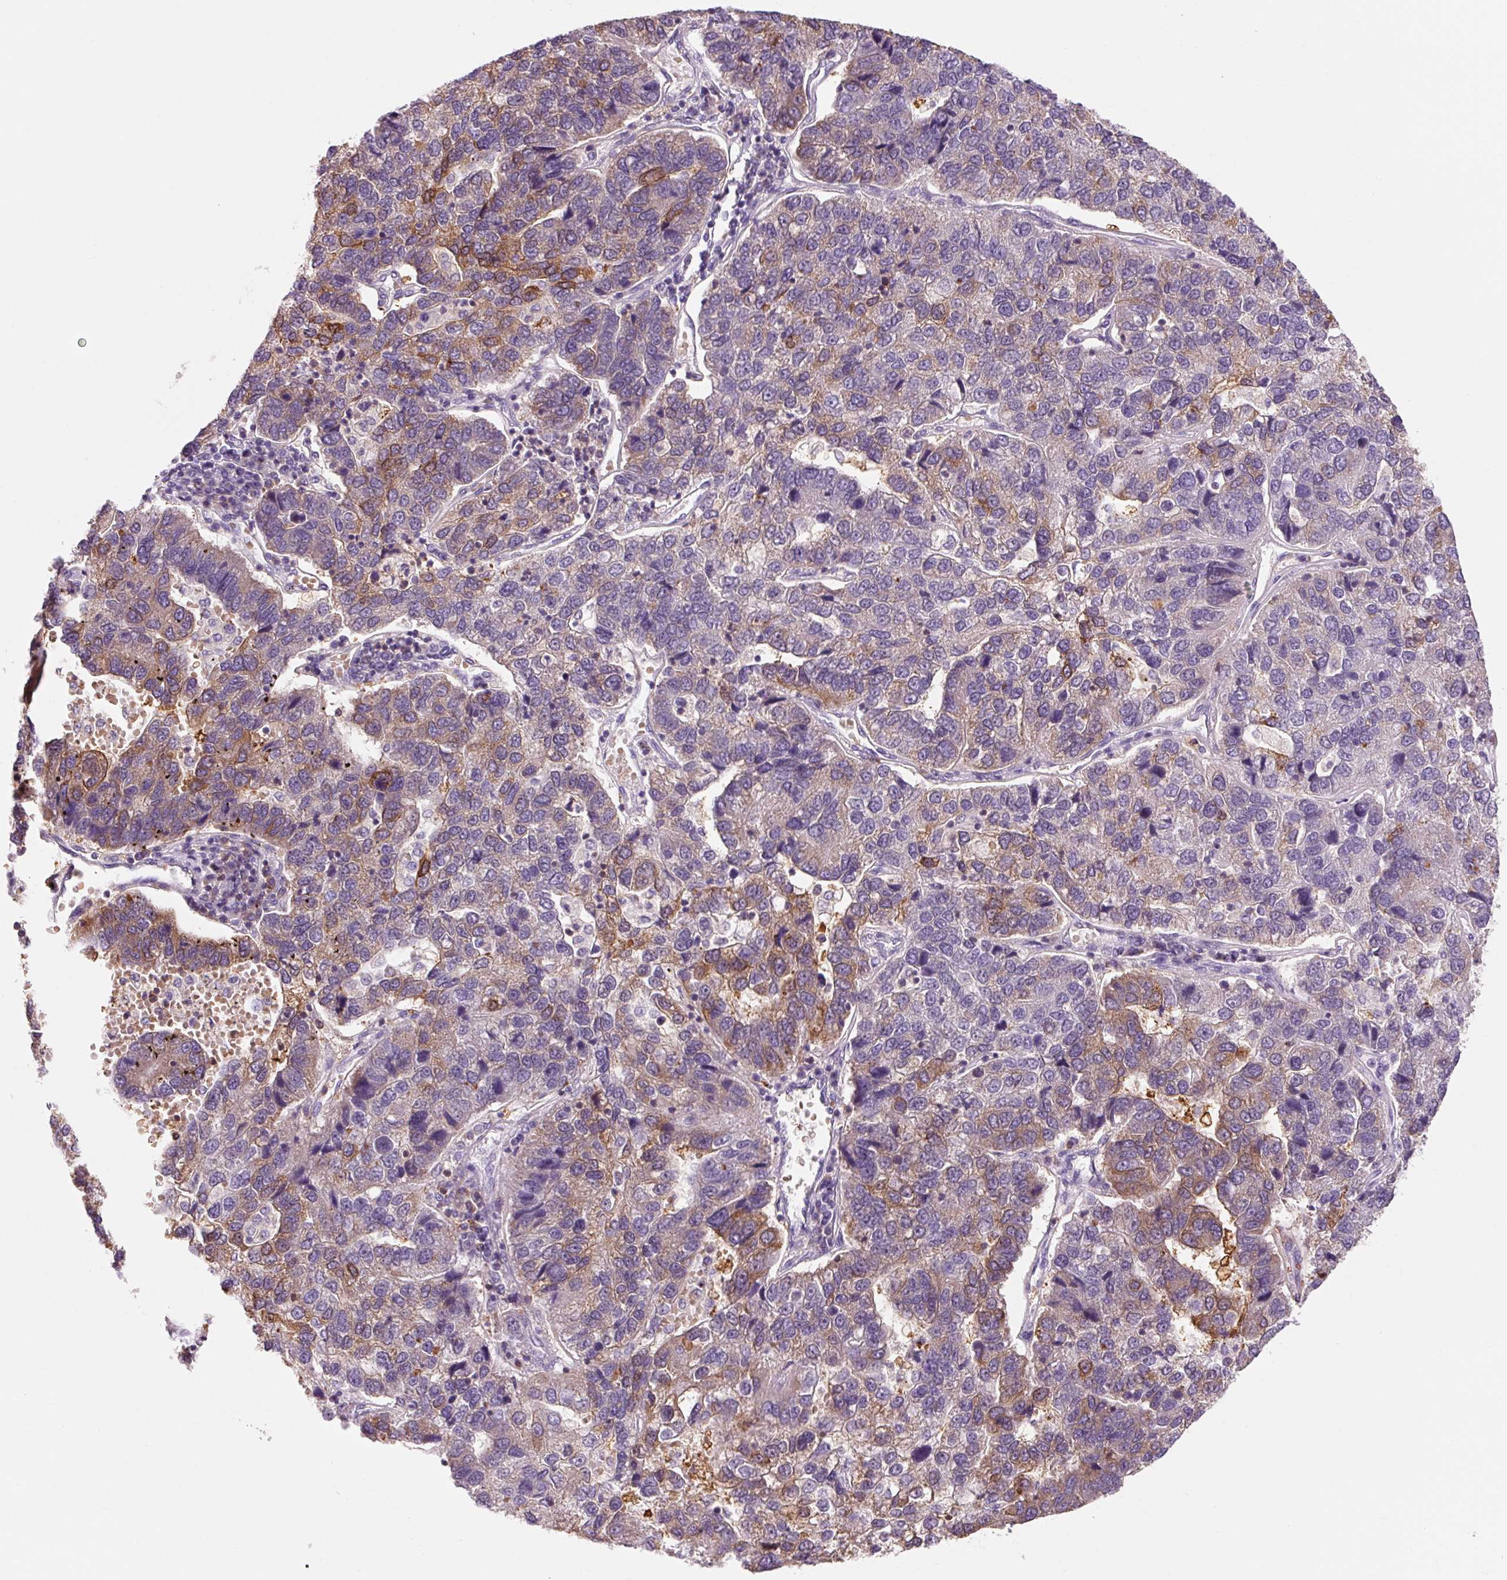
{"staining": {"intensity": "moderate", "quantity": "25%-75%", "location": "cytoplasmic/membranous"}, "tissue": "pancreatic cancer", "cell_type": "Tumor cells", "image_type": "cancer", "snomed": [{"axis": "morphology", "description": "Adenocarcinoma, NOS"}, {"axis": "topography", "description": "Pancreas"}], "caption": "The micrograph exhibits a brown stain indicating the presence of a protein in the cytoplasmic/membranous of tumor cells in pancreatic cancer (adenocarcinoma).", "gene": "OR8K1", "patient": {"sex": "female", "age": 61}}